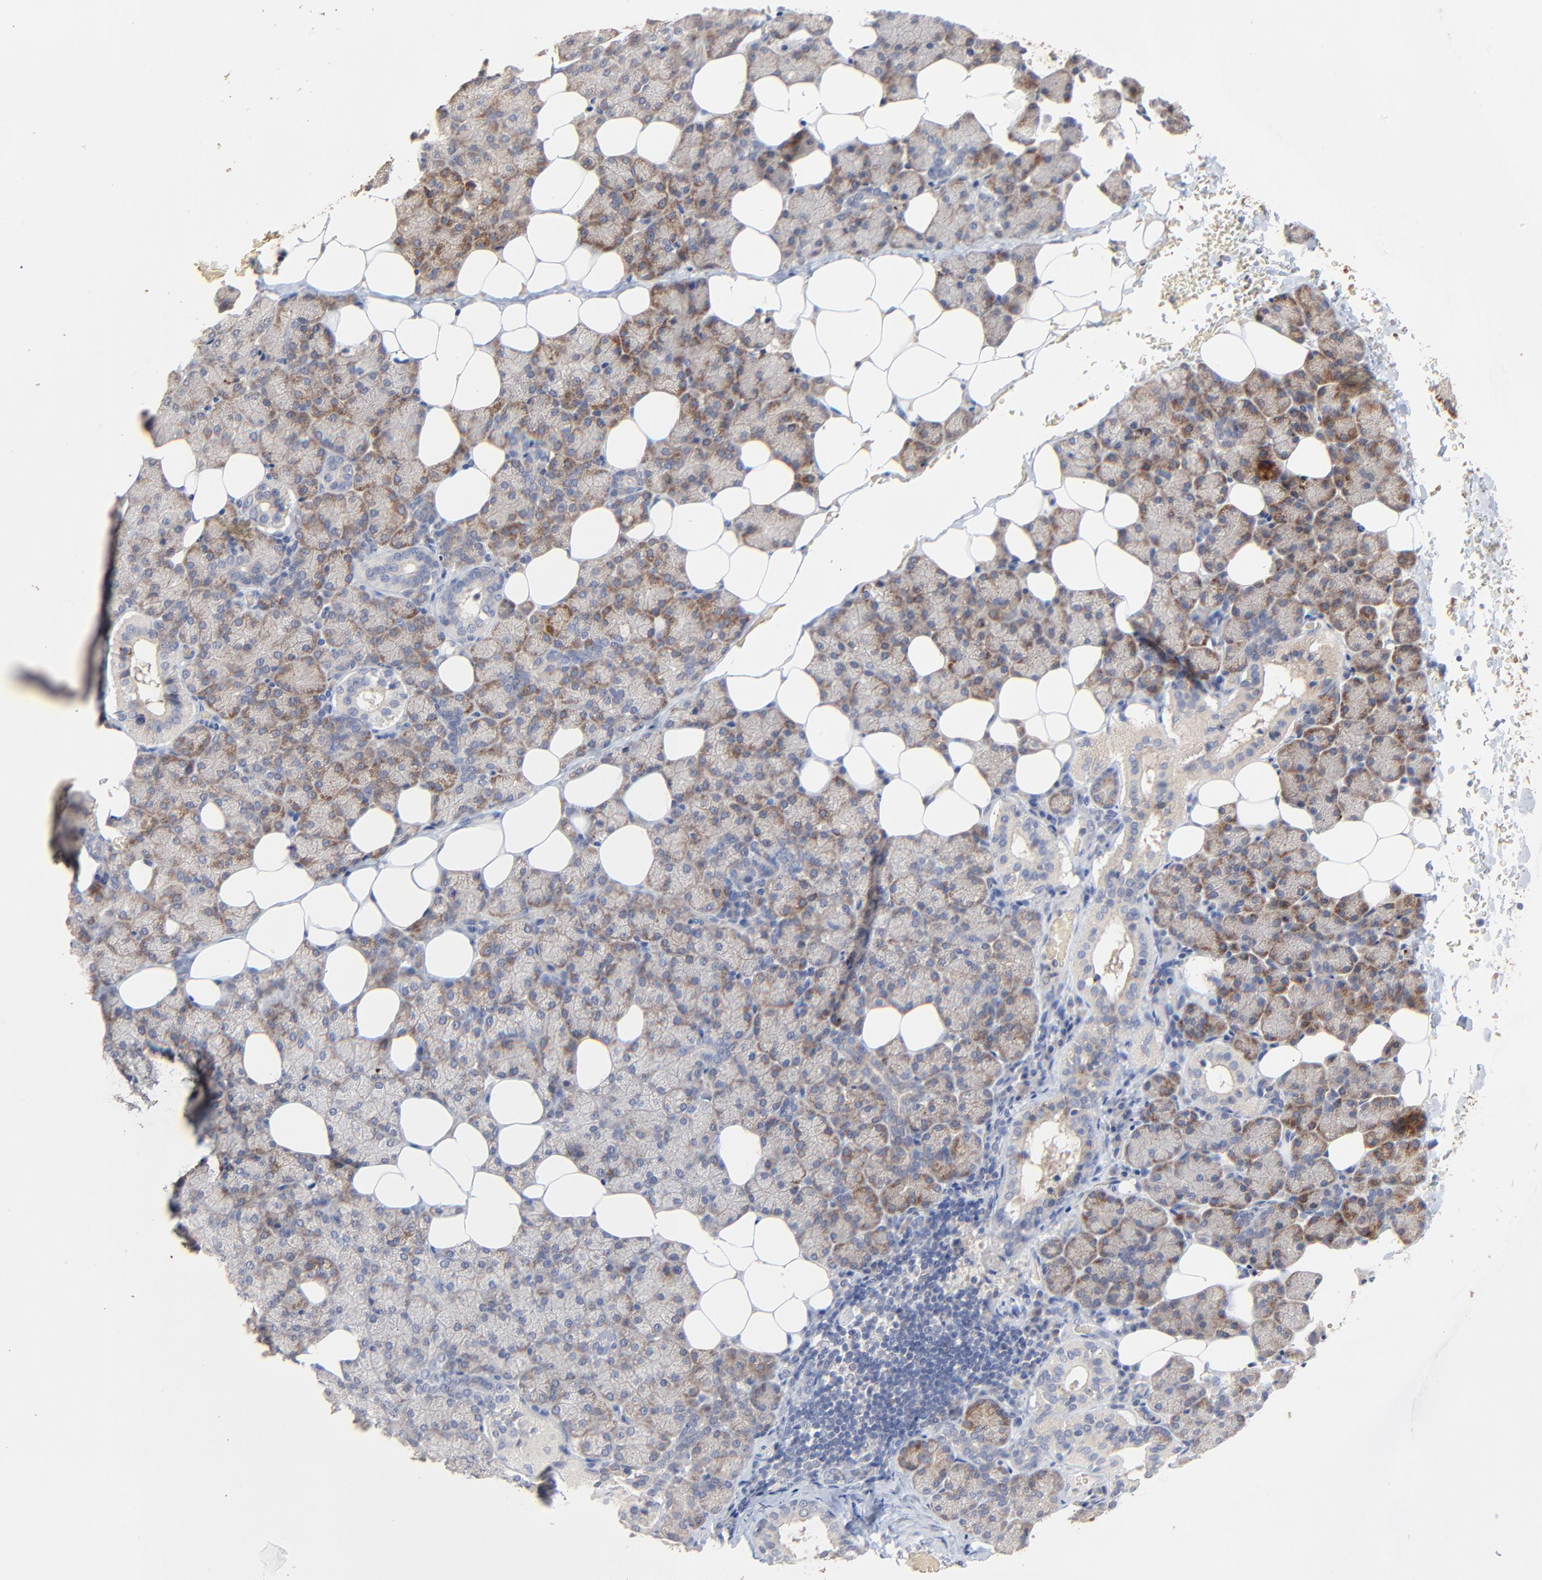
{"staining": {"intensity": "moderate", "quantity": ">75%", "location": "cytoplasmic/membranous"}, "tissue": "salivary gland", "cell_type": "Glandular cells", "image_type": "normal", "snomed": [{"axis": "morphology", "description": "Normal tissue, NOS"}, {"axis": "topography", "description": "Lymph node"}, {"axis": "topography", "description": "Salivary gland"}], "caption": "Salivary gland stained with a brown dye reveals moderate cytoplasmic/membranous positive positivity in about >75% of glandular cells.", "gene": "FANCB", "patient": {"sex": "male", "age": 8}}